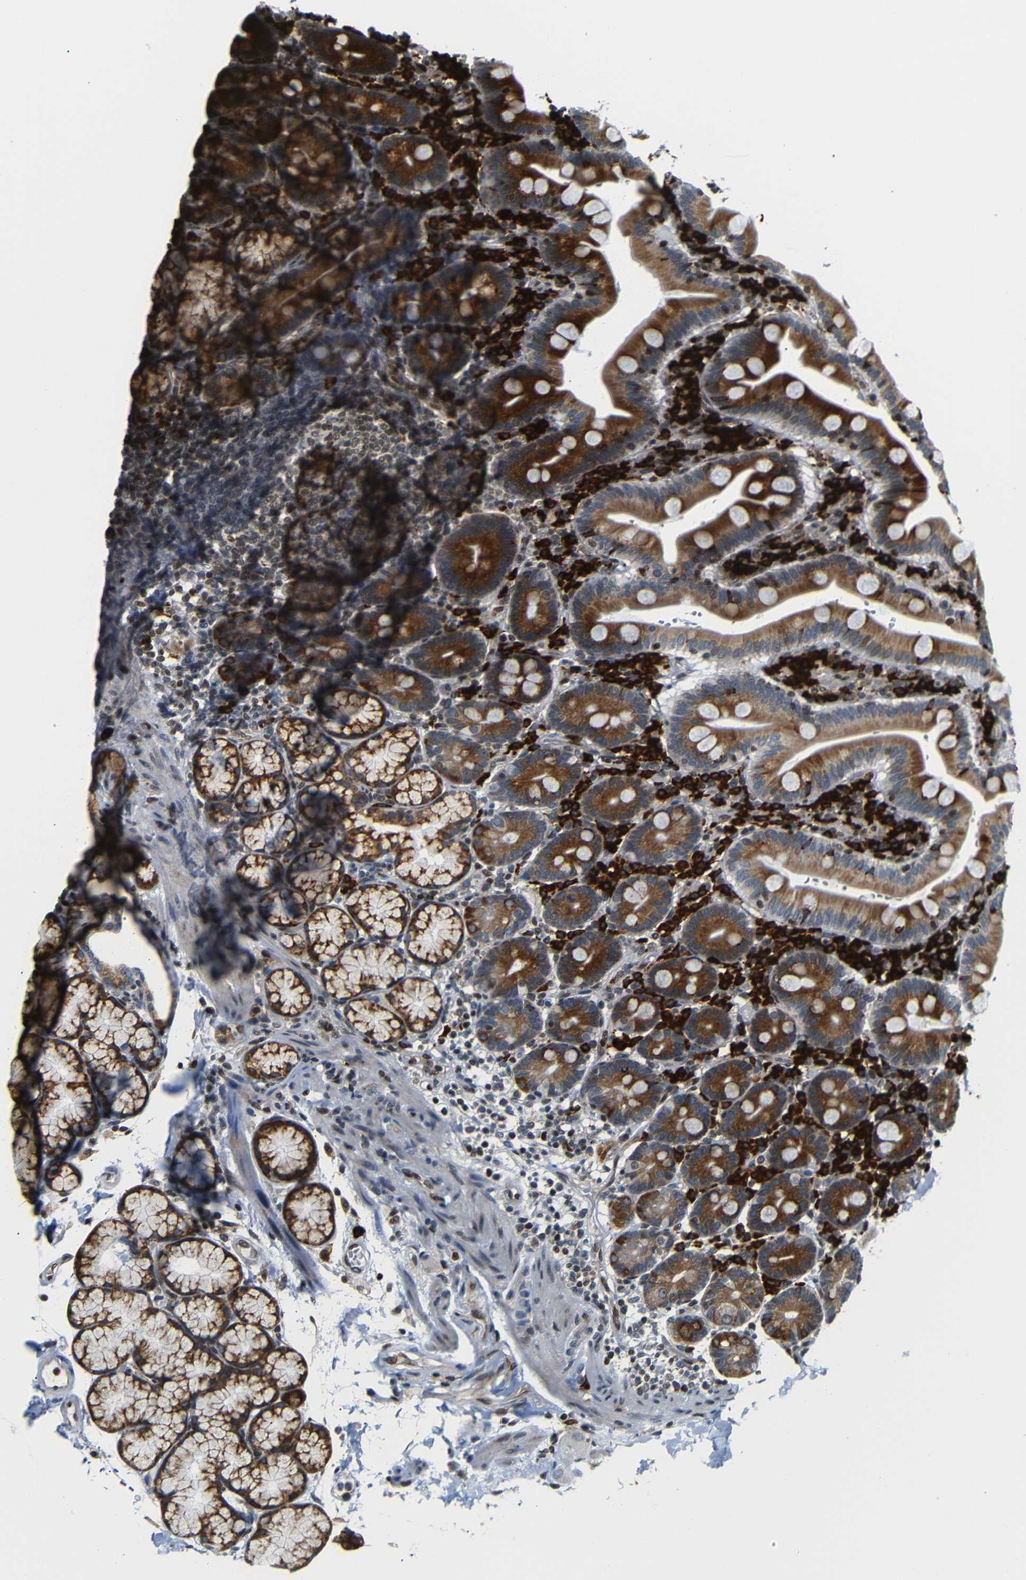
{"staining": {"intensity": "strong", "quantity": ">75%", "location": "cytoplasmic/membranous"}, "tissue": "duodenum", "cell_type": "Glandular cells", "image_type": "normal", "snomed": [{"axis": "morphology", "description": "Normal tissue, NOS"}, {"axis": "topography", "description": "Small intestine, NOS"}], "caption": "About >75% of glandular cells in normal duodenum demonstrate strong cytoplasmic/membranous protein positivity as visualized by brown immunohistochemical staining.", "gene": "SPCS2", "patient": {"sex": "female", "age": 71}}